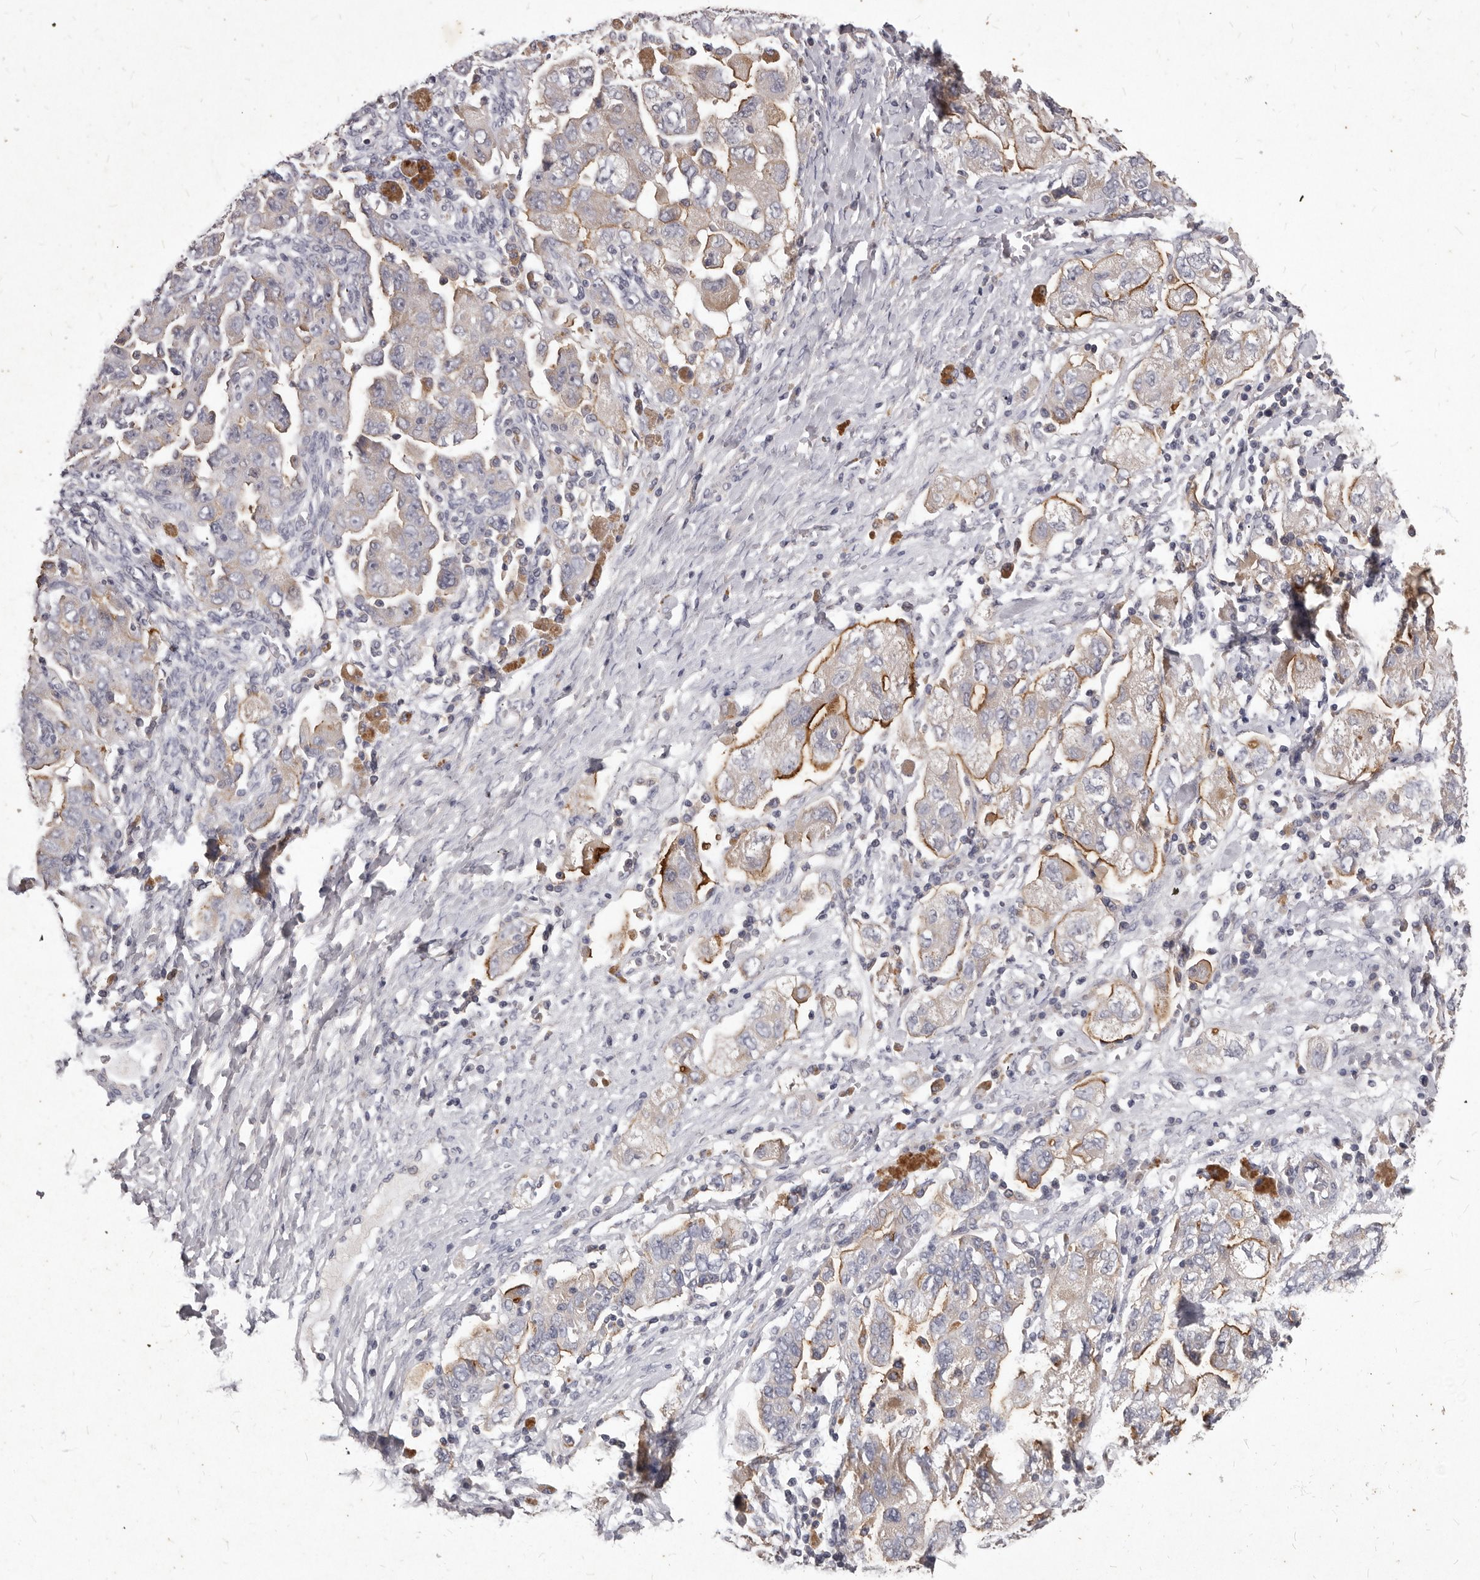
{"staining": {"intensity": "moderate", "quantity": "25%-75%", "location": "cytoplasmic/membranous"}, "tissue": "ovarian cancer", "cell_type": "Tumor cells", "image_type": "cancer", "snomed": [{"axis": "morphology", "description": "Carcinoma, NOS"}, {"axis": "morphology", "description": "Cystadenocarcinoma, serous, NOS"}, {"axis": "topography", "description": "Ovary"}], "caption": "Human ovarian cancer stained for a protein (brown) shows moderate cytoplasmic/membranous positive staining in approximately 25%-75% of tumor cells.", "gene": "GPRC5C", "patient": {"sex": "female", "age": 69}}